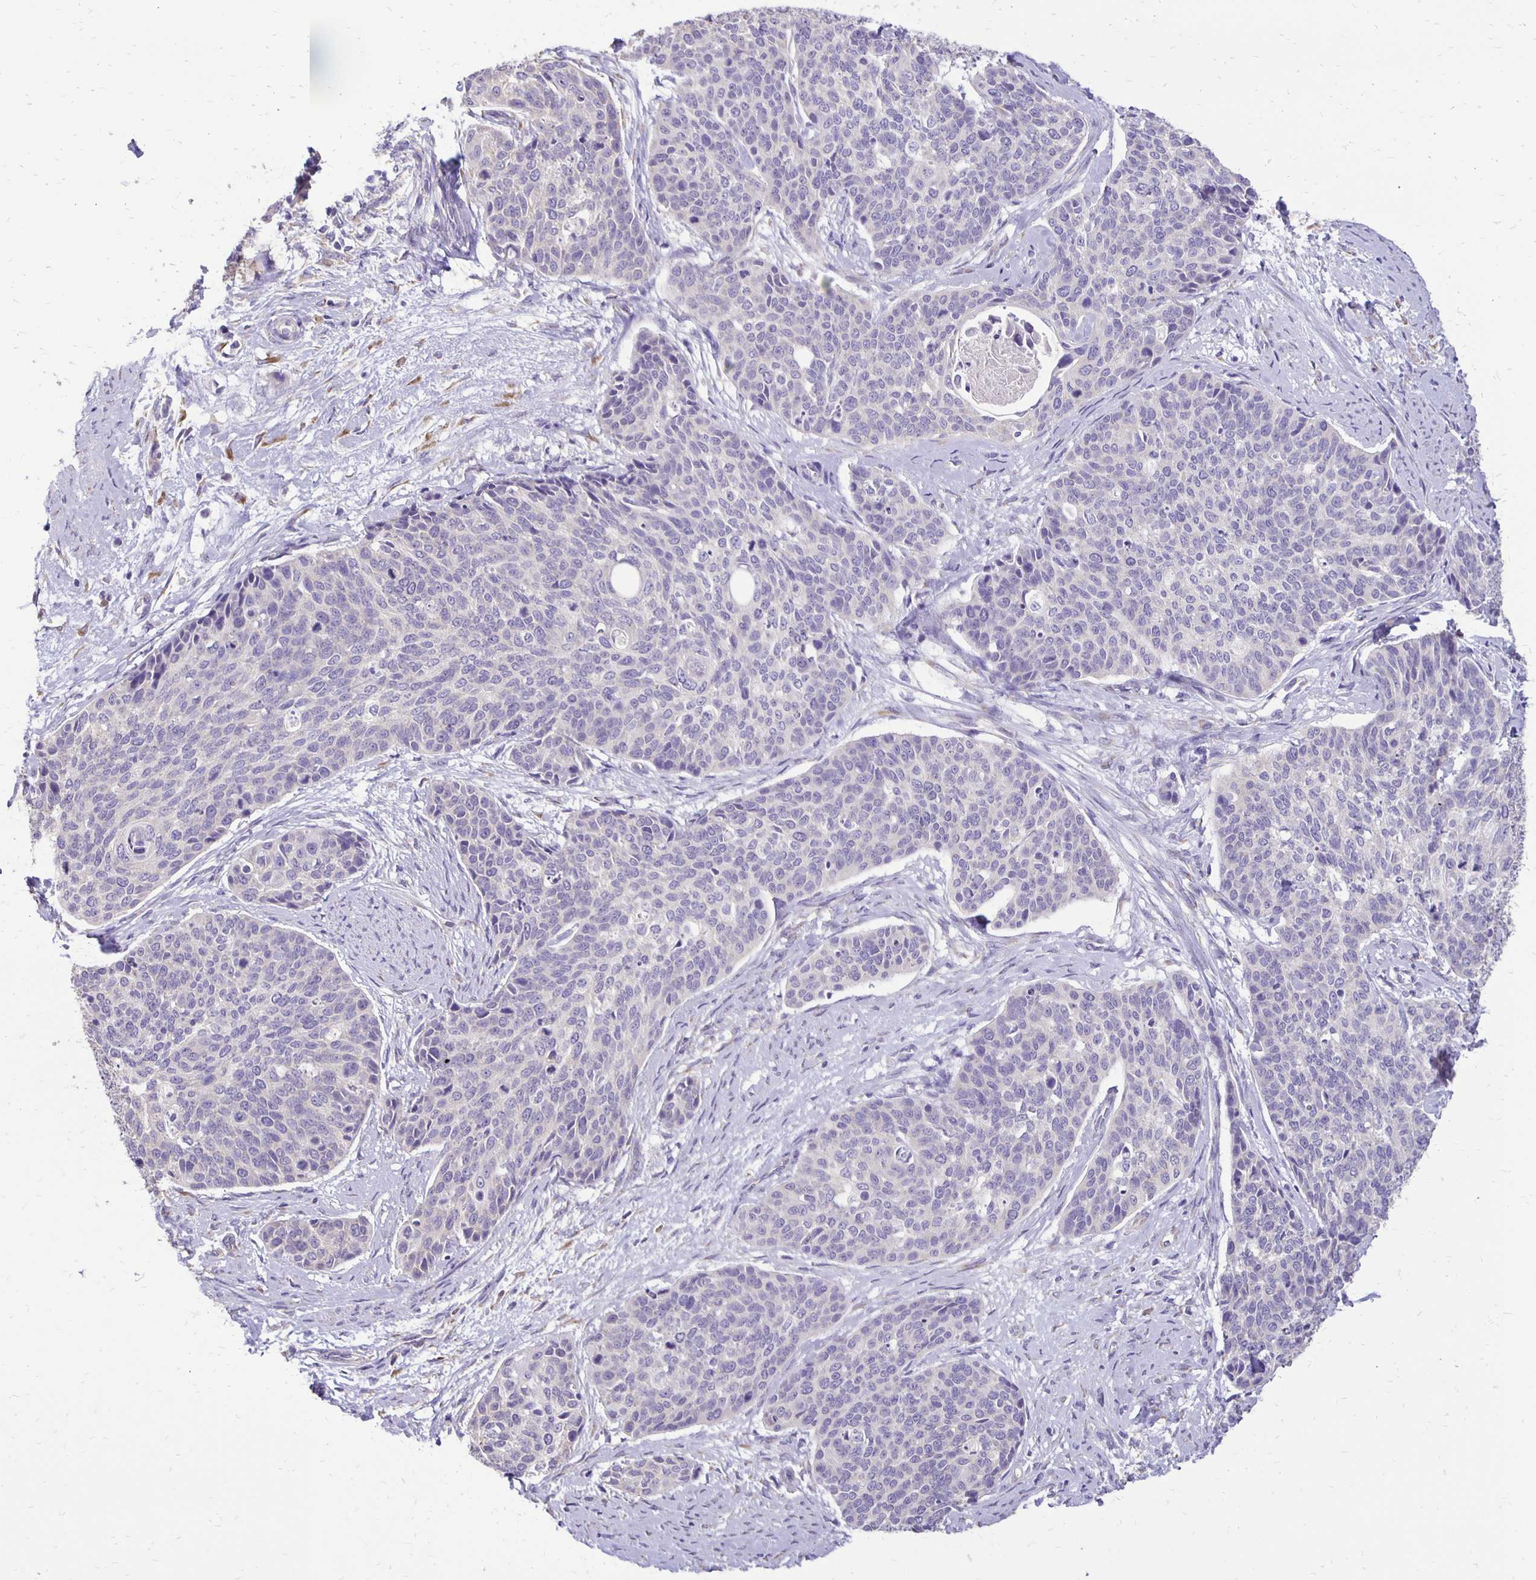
{"staining": {"intensity": "negative", "quantity": "none", "location": "none"}, "tissue": "cervical cancer", "cell_type": "Tumor cells", "image_type": "cancer", "snomed": [{"axis": "morphology", "description": "Squamous cell carcinoma, NOS"}, {"axis": "topography", "description": "Cervix"}], "caption": "A photomicrograph of cervical squamous cell carcinoma stained for a protein exhibits no brown staining in tumor cells. (DAB (3,3'-diaminobenzidine) immunohistochemistry (IHC), high magnification).", "gene": "ANKRD45", "patient": {"sex": "female", "age": 69}}